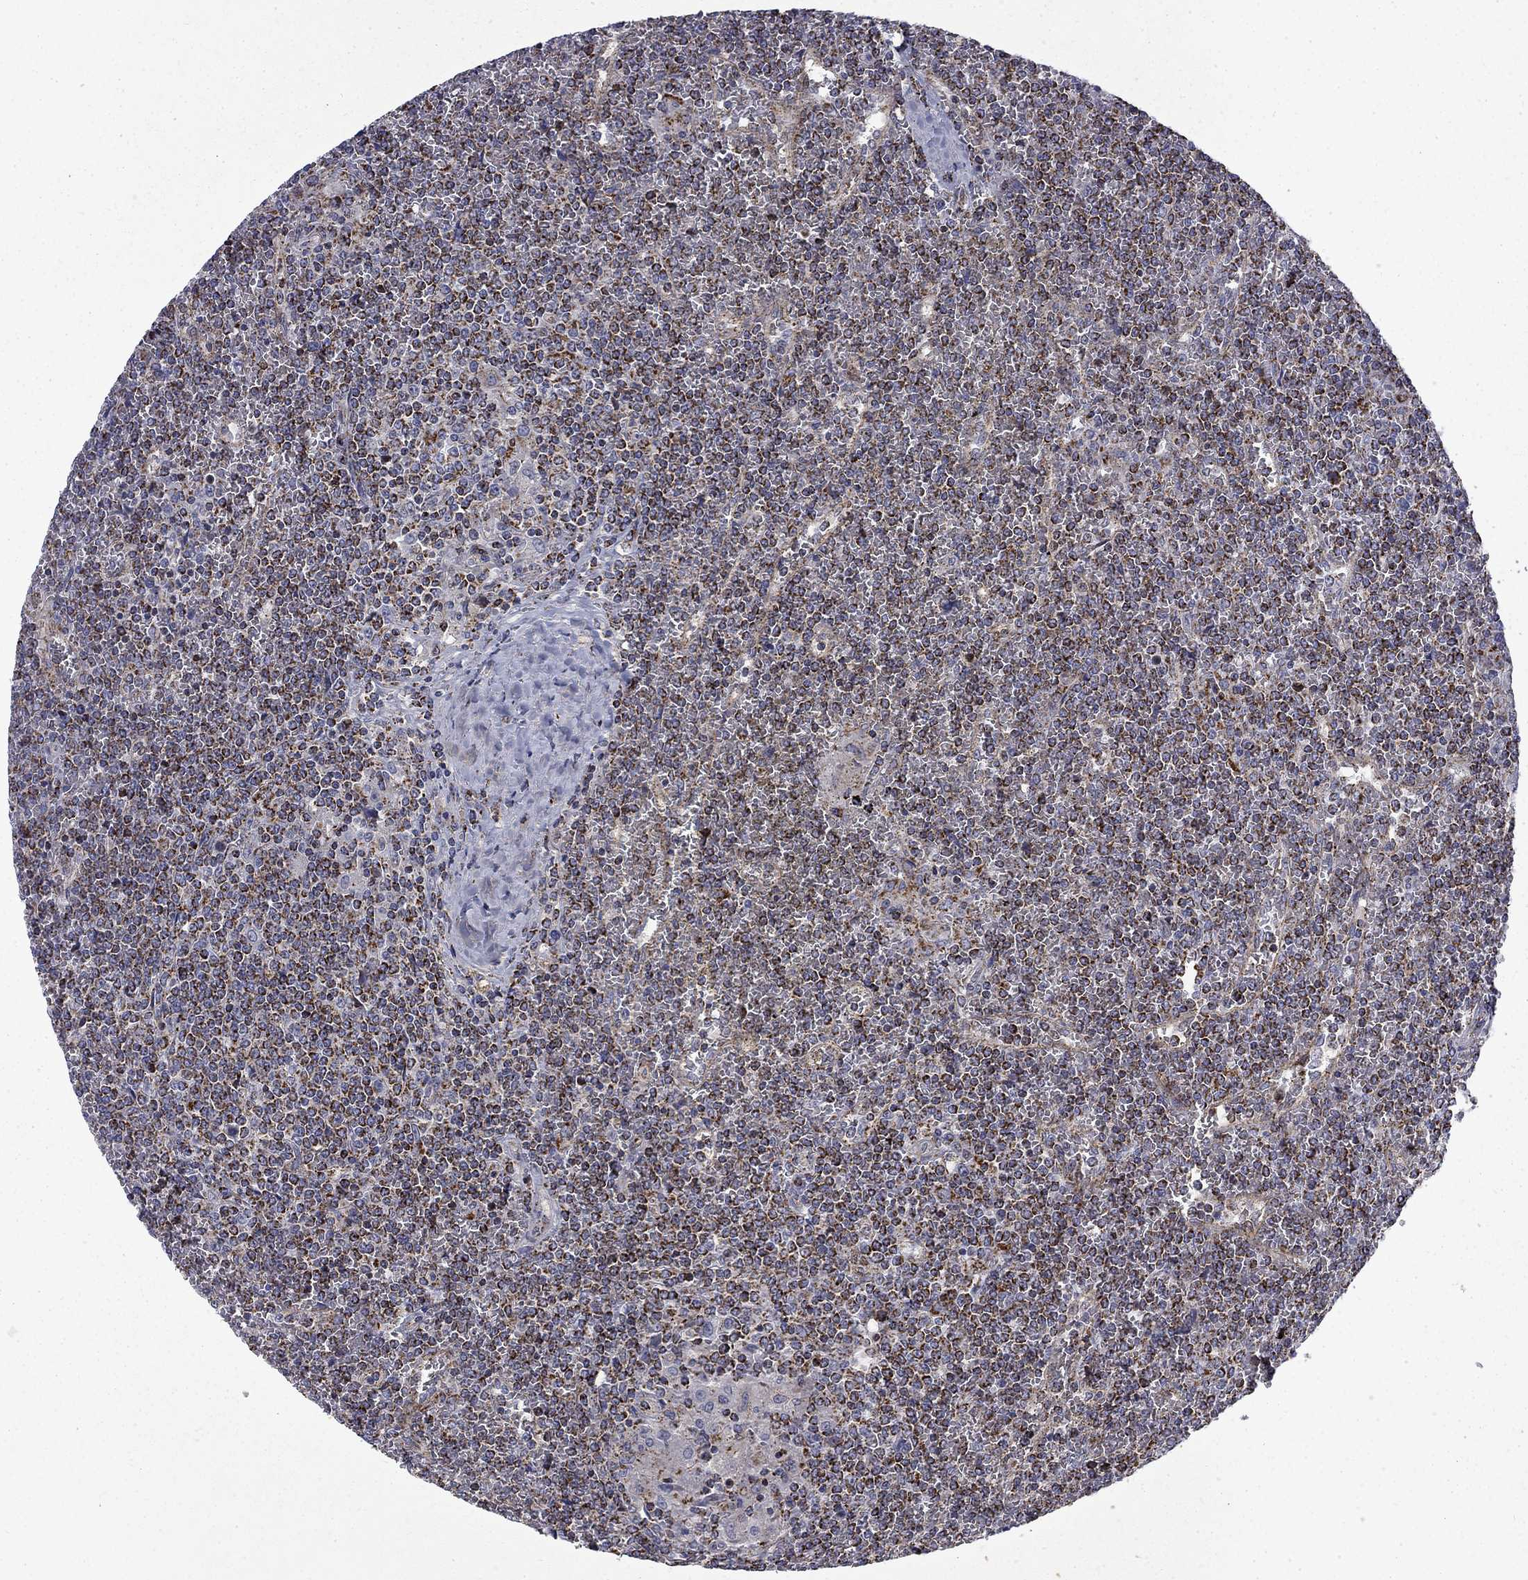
{"staining": {"intensity": "moderate", "quantity": ">75%", "location": "cytoplasmic/membranous"}, "tissue": "lymphoma", "cell_type": "Tumor cells", "image_type": "cancer", "snomed": [{"axis": "morphology", "description": "Malignant lymphoma, non-Hodgkin's type, Low grade"}, {"axis": "topography", "description": "Spleen"}], "caption": "Immunohistochemical staining of human malignant lymphoma, non-Hodgkin's type (low-grade) displays moderate cytoplasmic/membranous protein positivity in approximately >75% of tumor cells.", "gene": "PCBP3", "patient": {"sex": "female", "age": 19}}